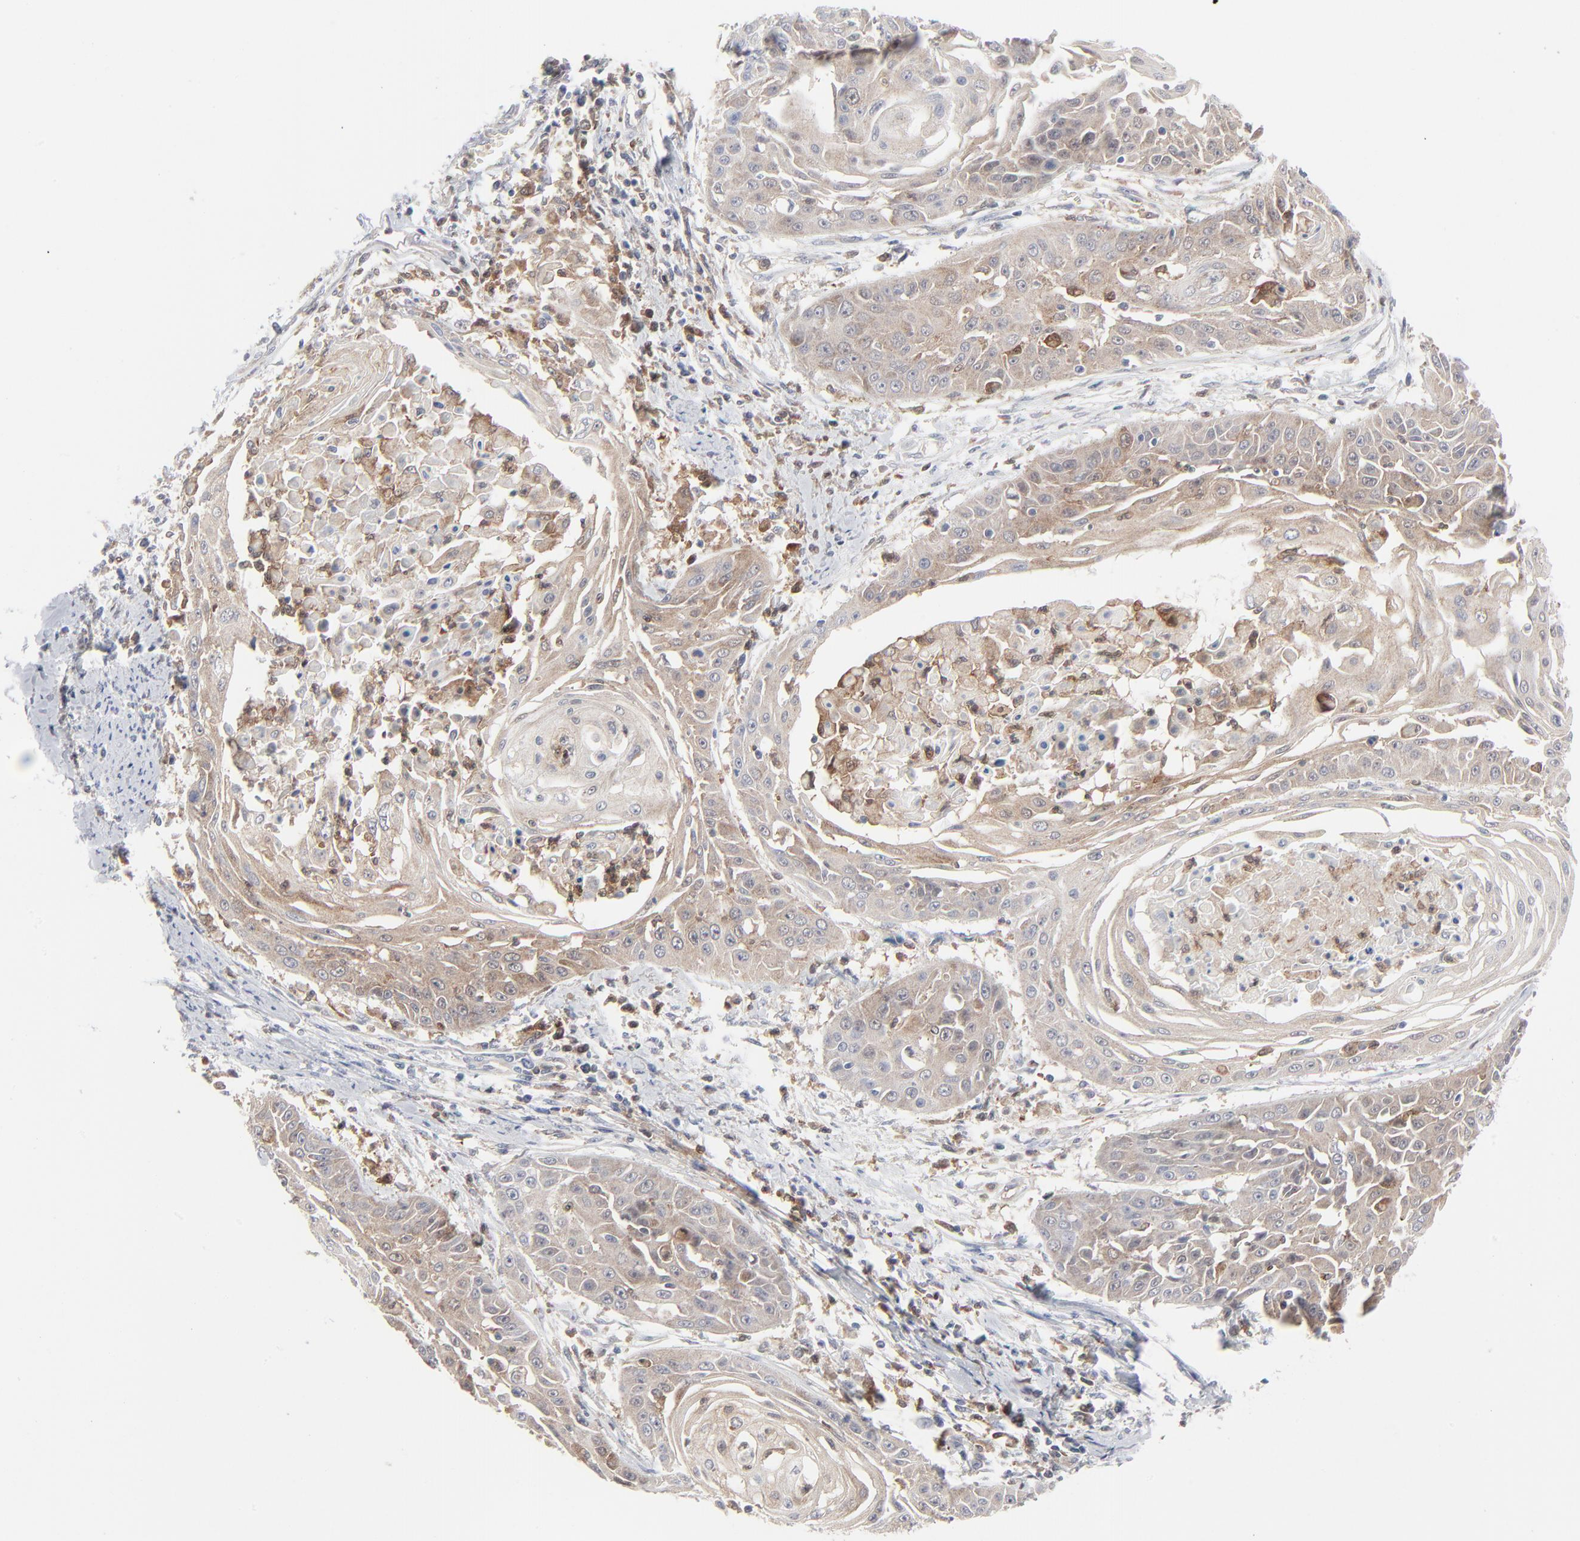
{"staining": {"intensity": "weak", "quantity": "25%-75%", "location": "cytoplasmic/membranous"}, "tissue": "cervical cancer", "cell_type": "Tumor cells", "image_type": "cancer", "snomed": [{"axis": "morphology", "description": "Squamous cell carcinoma, NOS"}, {"axis": "topography", "description": "Cervix"}], "caption": "A histopathology image of squamous cell carcinoma (cervical) stained for a protein demonstrates weak cytoplasmic/membranous brown staining in tumor cells. The protein of interest is stained brown, and the nuclei are stained in blue (DAB (3,3'-diaminobenzidine) IHC with brightfield microscopy, high magnification).", "gene": "BID", "patient": {"sex": "female", "age": 64}}